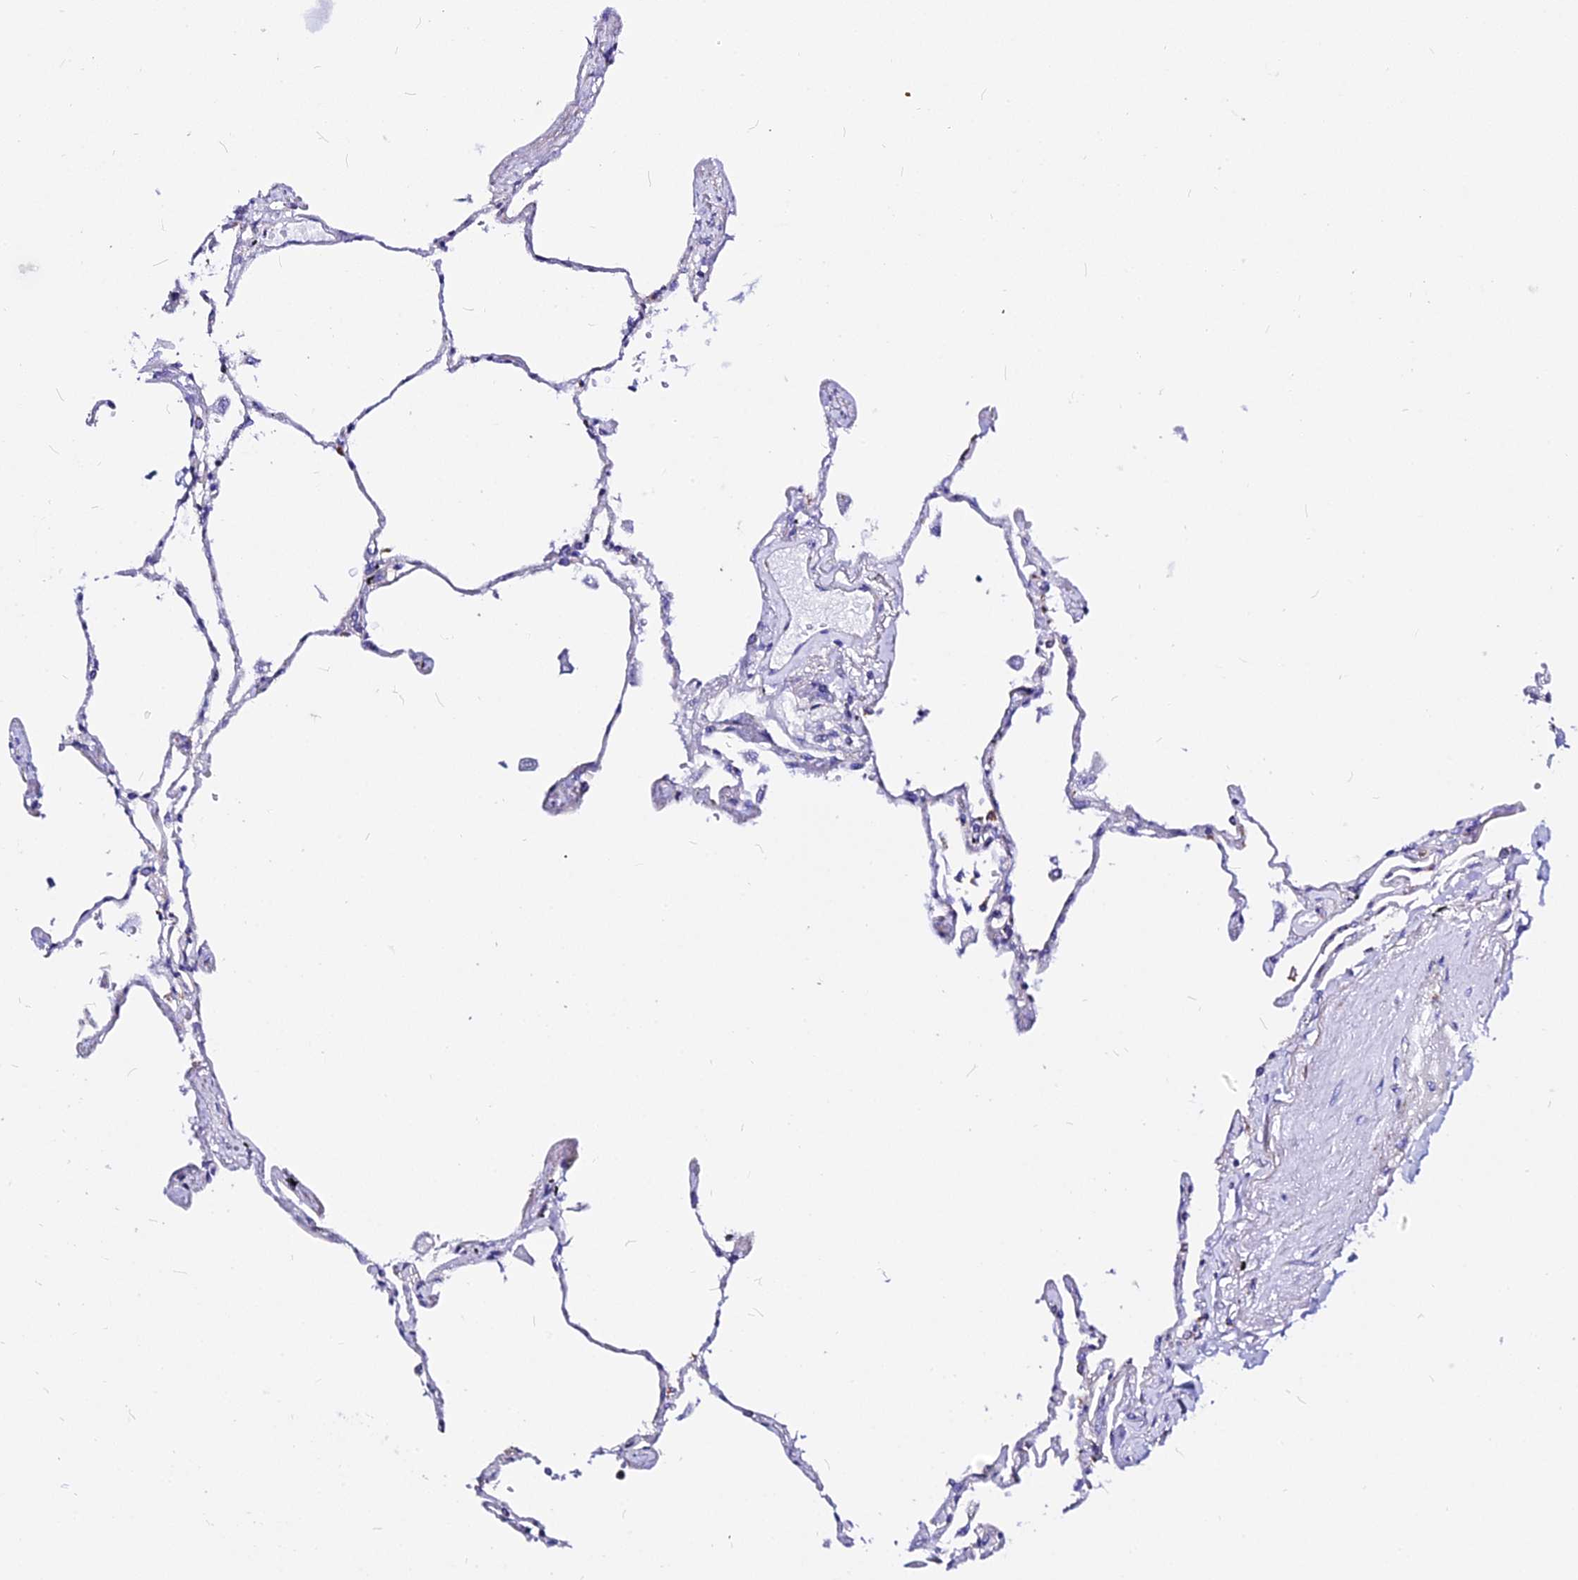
{"staining": {"intensity": "moderate", "quantity": "<25%", "location": "cytoplasmic/membranous"}, "tissue": "lung", "cell_type": "Alveolar cells", "image_type": "normal", "snomed": [{"axis": "morphology", "description": "Normal tissue, NOS"}, {"axis": "topography", "description": "Lung"}], "caption": "IHC of unremarkable lung shows low levels of moderate cytoplasmic/membranous expression in about <25% of alveolar cells.", "gene": "ZNF573", "patient": {"sex": "female", "age": 67}}